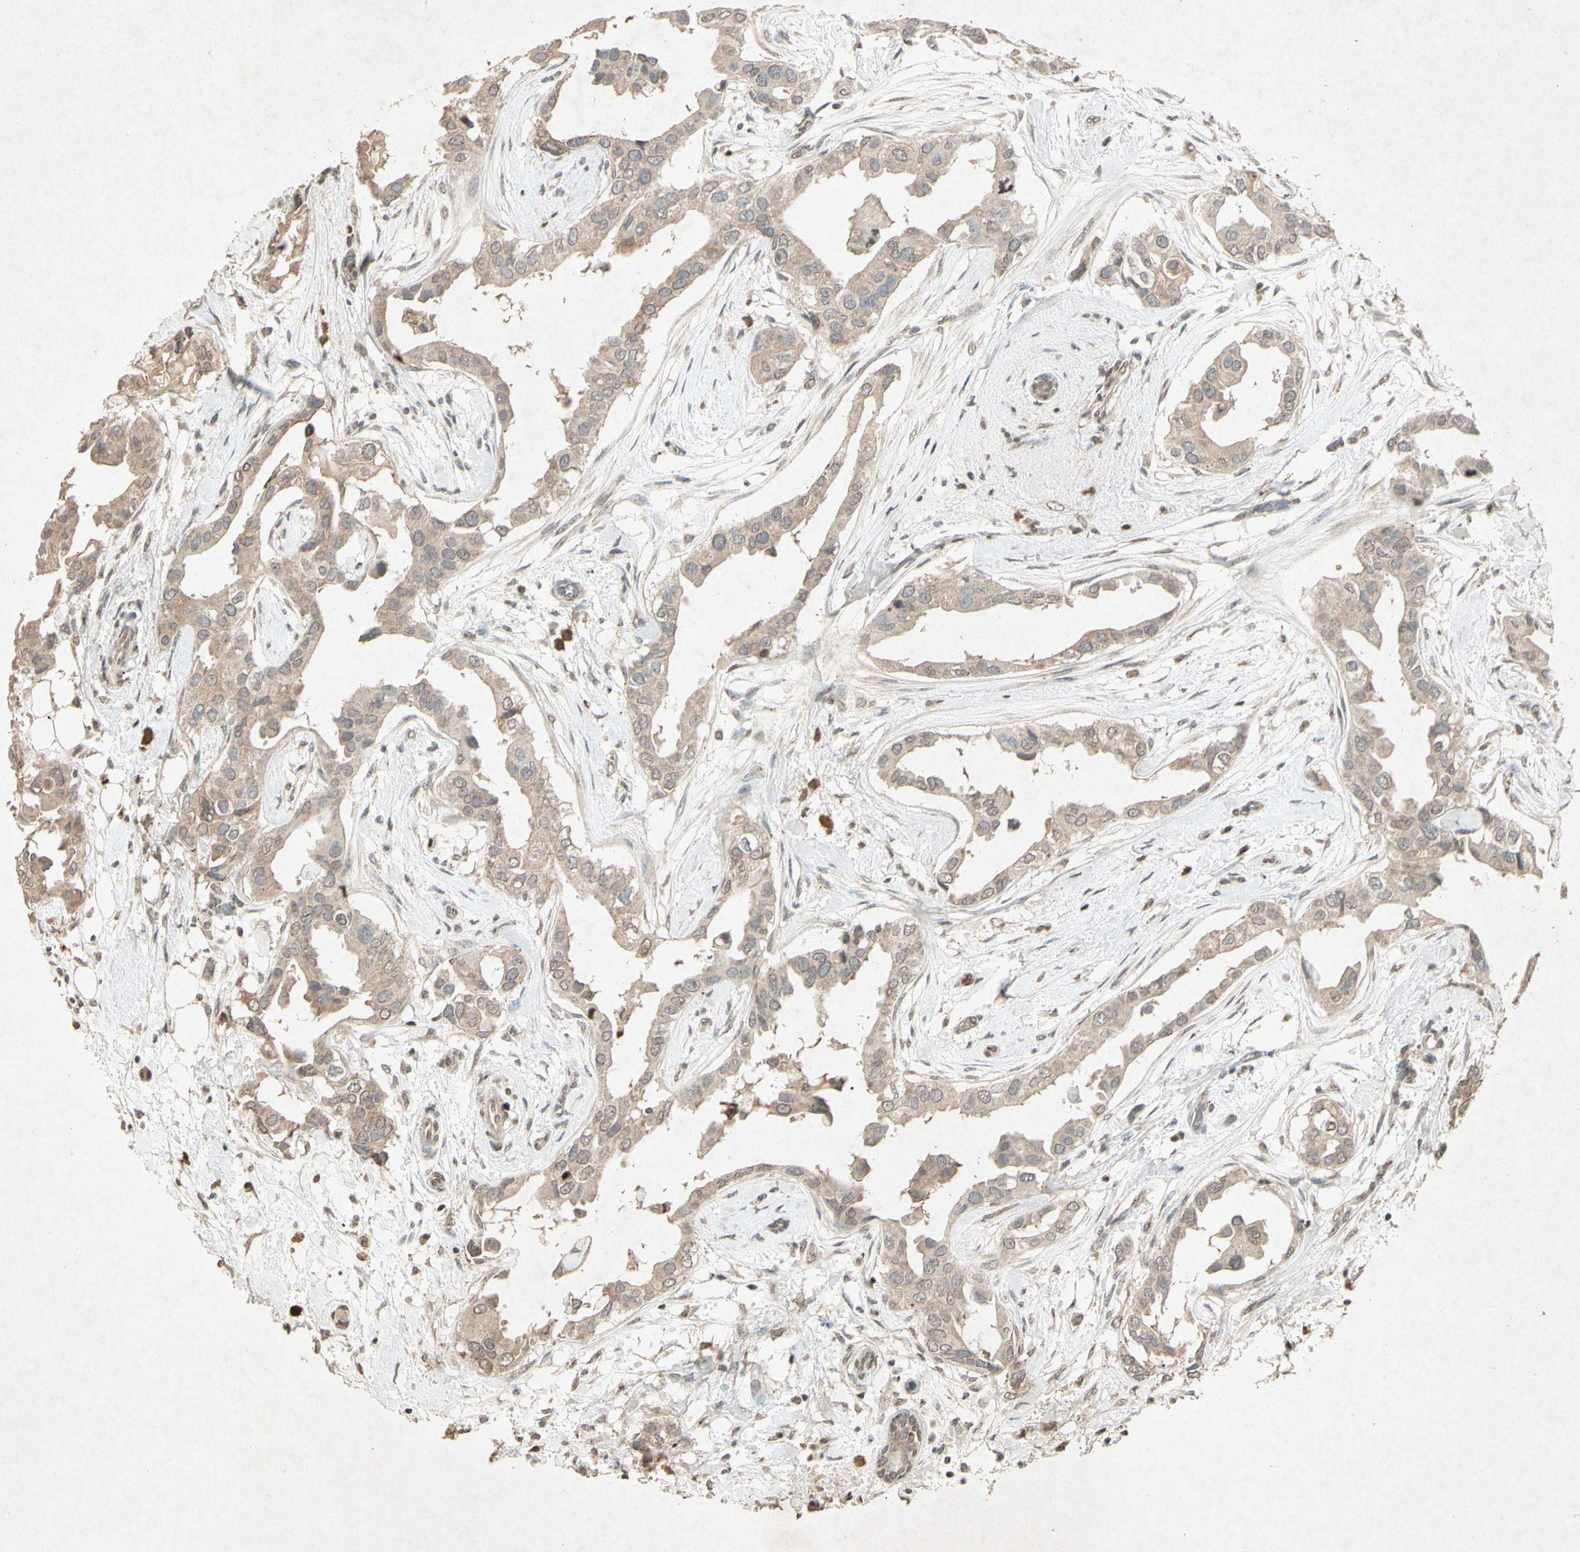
{"staining": {"intensity": "weak", "quantity": ">75%", "location": "cytoplasmic/membranous"}, "tissue": "breast cancer", "cell_type": "Tumor cells", "image_type": "cancer", "snomed": [{"axis": "morphology", "description": "Duct carcinoma"}, {"axis": "topography", "description": "Breast"}], "caption": "A histopathology image of breast cancer stained for a protein shows weak cytoplasmic/membranous brown staining in tumor cells. The staining was performed using DAB, with brown indicating positive protein expression. Nuclei are stained blue with hematoxylin.", "gene": "MSRB1", "patient": {"sex": "female", "age": 40}}